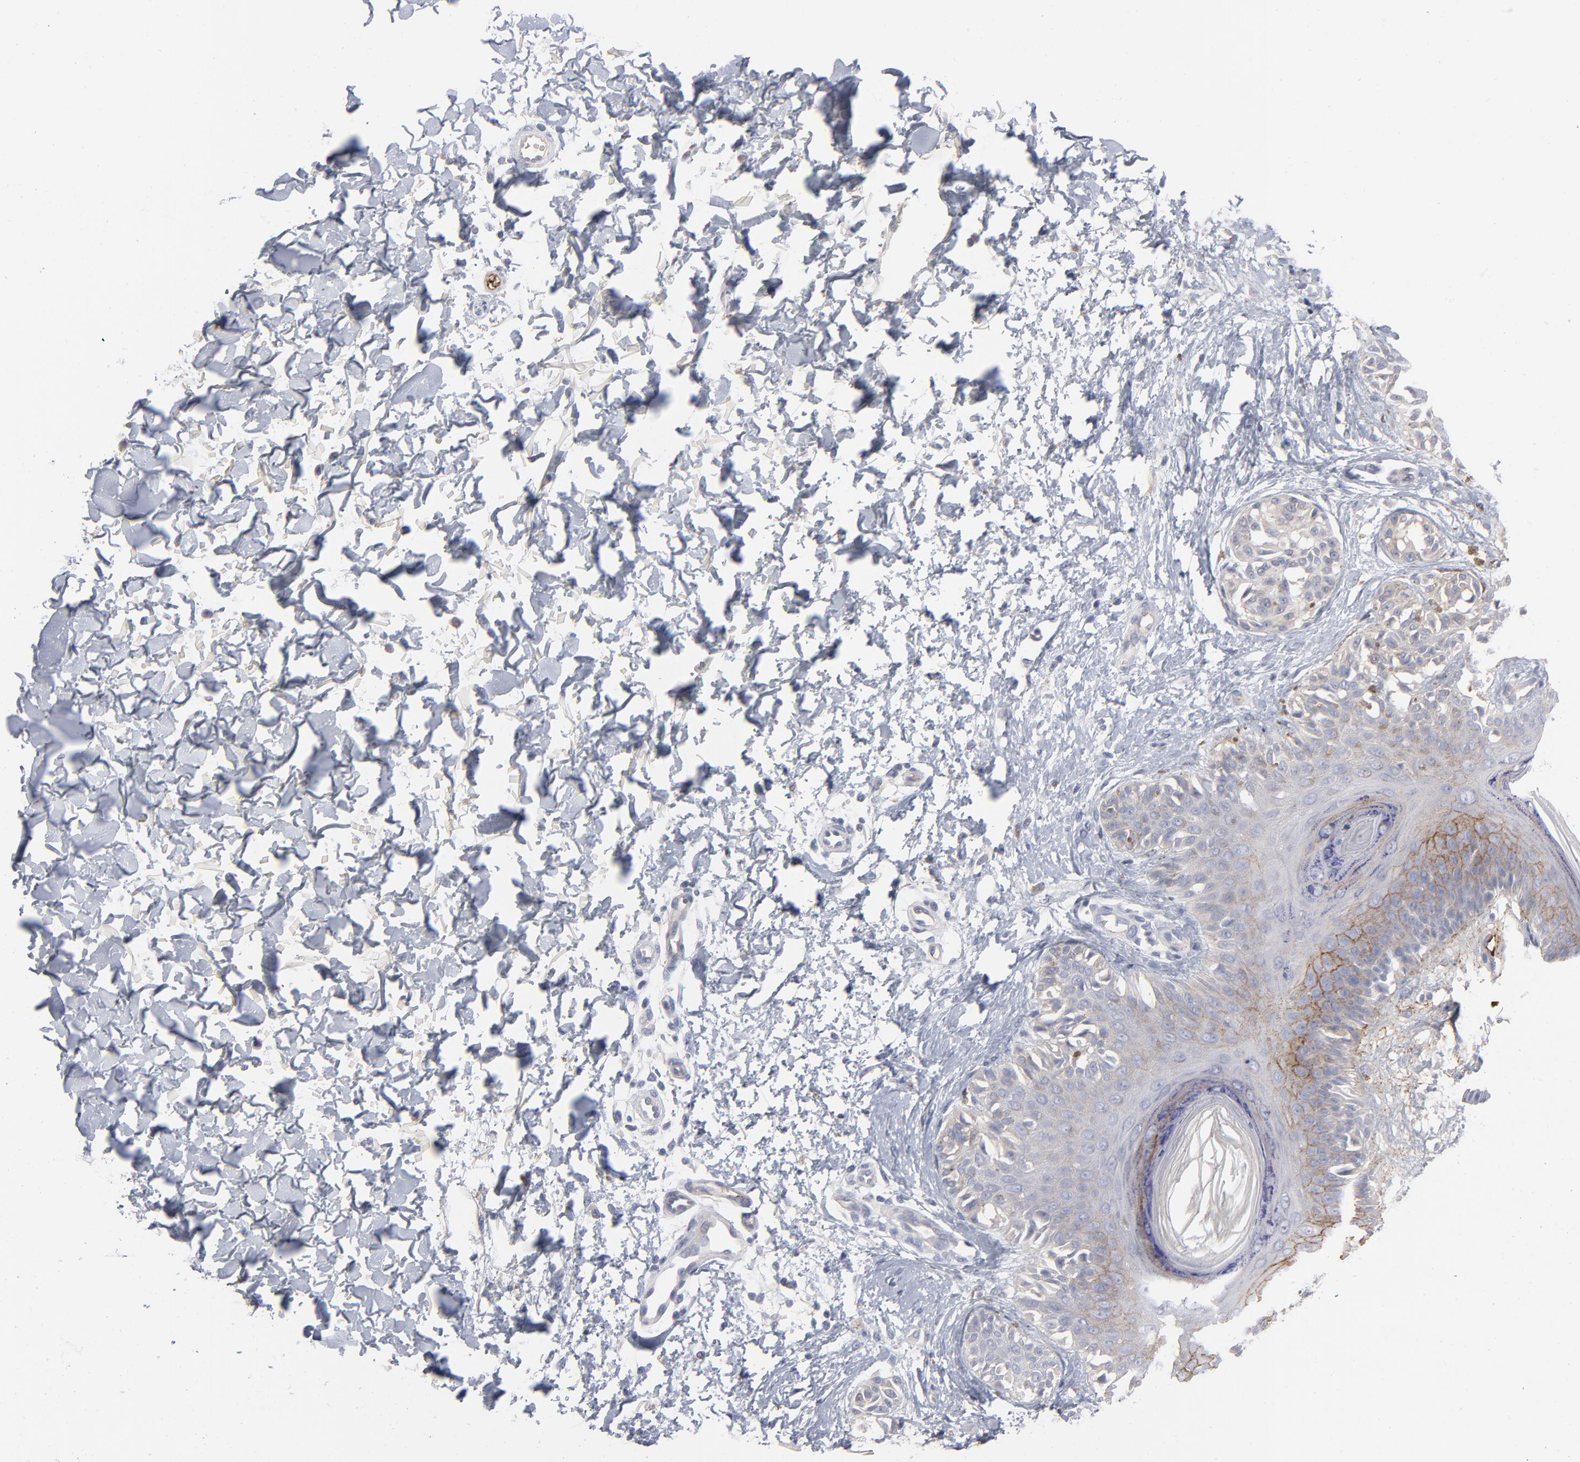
{"staining": {"intensity": "negative", "quantity": "none", "location": "none"}, "tissue": "melanoma", "cell_type": "Tumor cells", "image_type": "cancer", "snomed": [{"axis": "morphology", "description": "Normal tissue, NOS"}, {"axis": "morphology", "description": "Malignant melanoma, NOS"}, {"axis": "topography", "description": "Skin"}], "caption": "This micrograph is of melanoma stained with immunohistochemistry to label a protein in brown with the nuclei are counter-stained blue. There is no expression in tumor cells. (DAB (3,3'-diaminobenzidine) immunohistochemistry (IHC), high magnification).", "gene": "CCR3", "patient": {"sex": "male", "age": 83}}